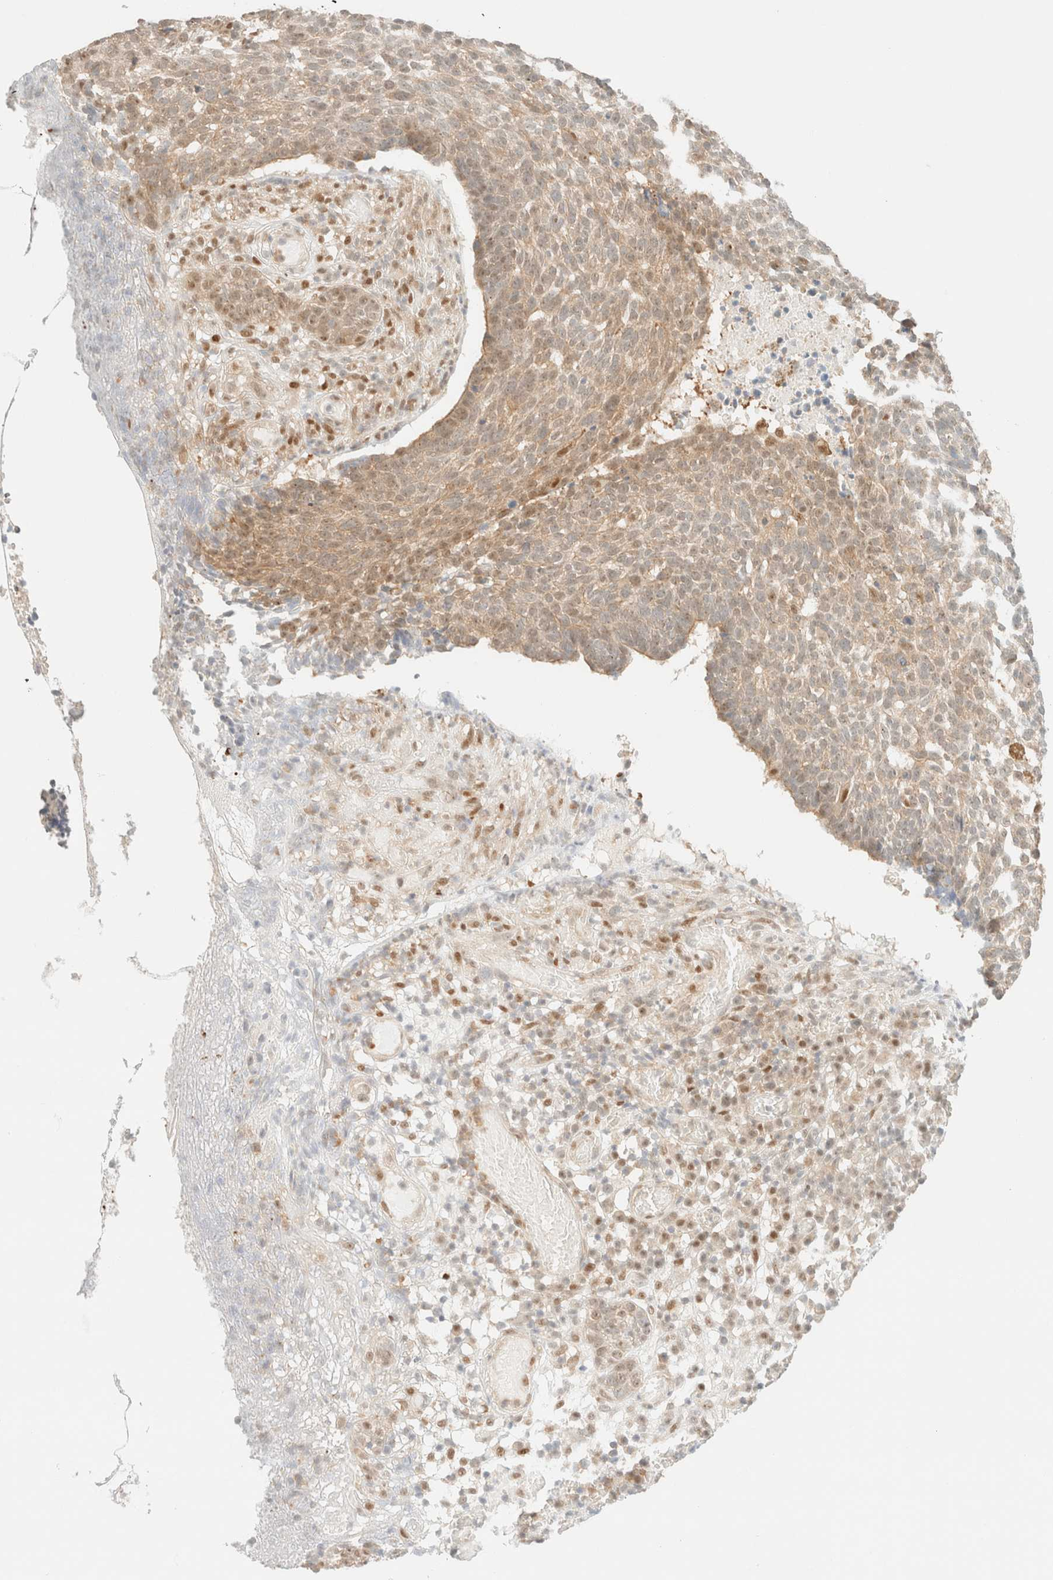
{"staining": {"intensity": "weak", "quantity": ">75%", "location": "cytoplasmic/membranous"}, "tissue": "skin cancer", "cell_type": "Tumor cells", "image_type": "cancer", "snomed": [{"axis": "morphology", "description": "Basal cell carcinoma"}, {"axis": "topography", "description": "Skin"}], "caption": "IHC of human skin basal cell carcinoma reveals low levels of weak cytoplasmic/membranous expression in approximately >75% of tumor cells. The staining was performed using DAB to visualize the protein expression in brown, while the nuclei were stained in blue with hematoxylin (Magnification: 20x).", "gene": "TSR1", "patient": {"sex": "male", "age": 85}}